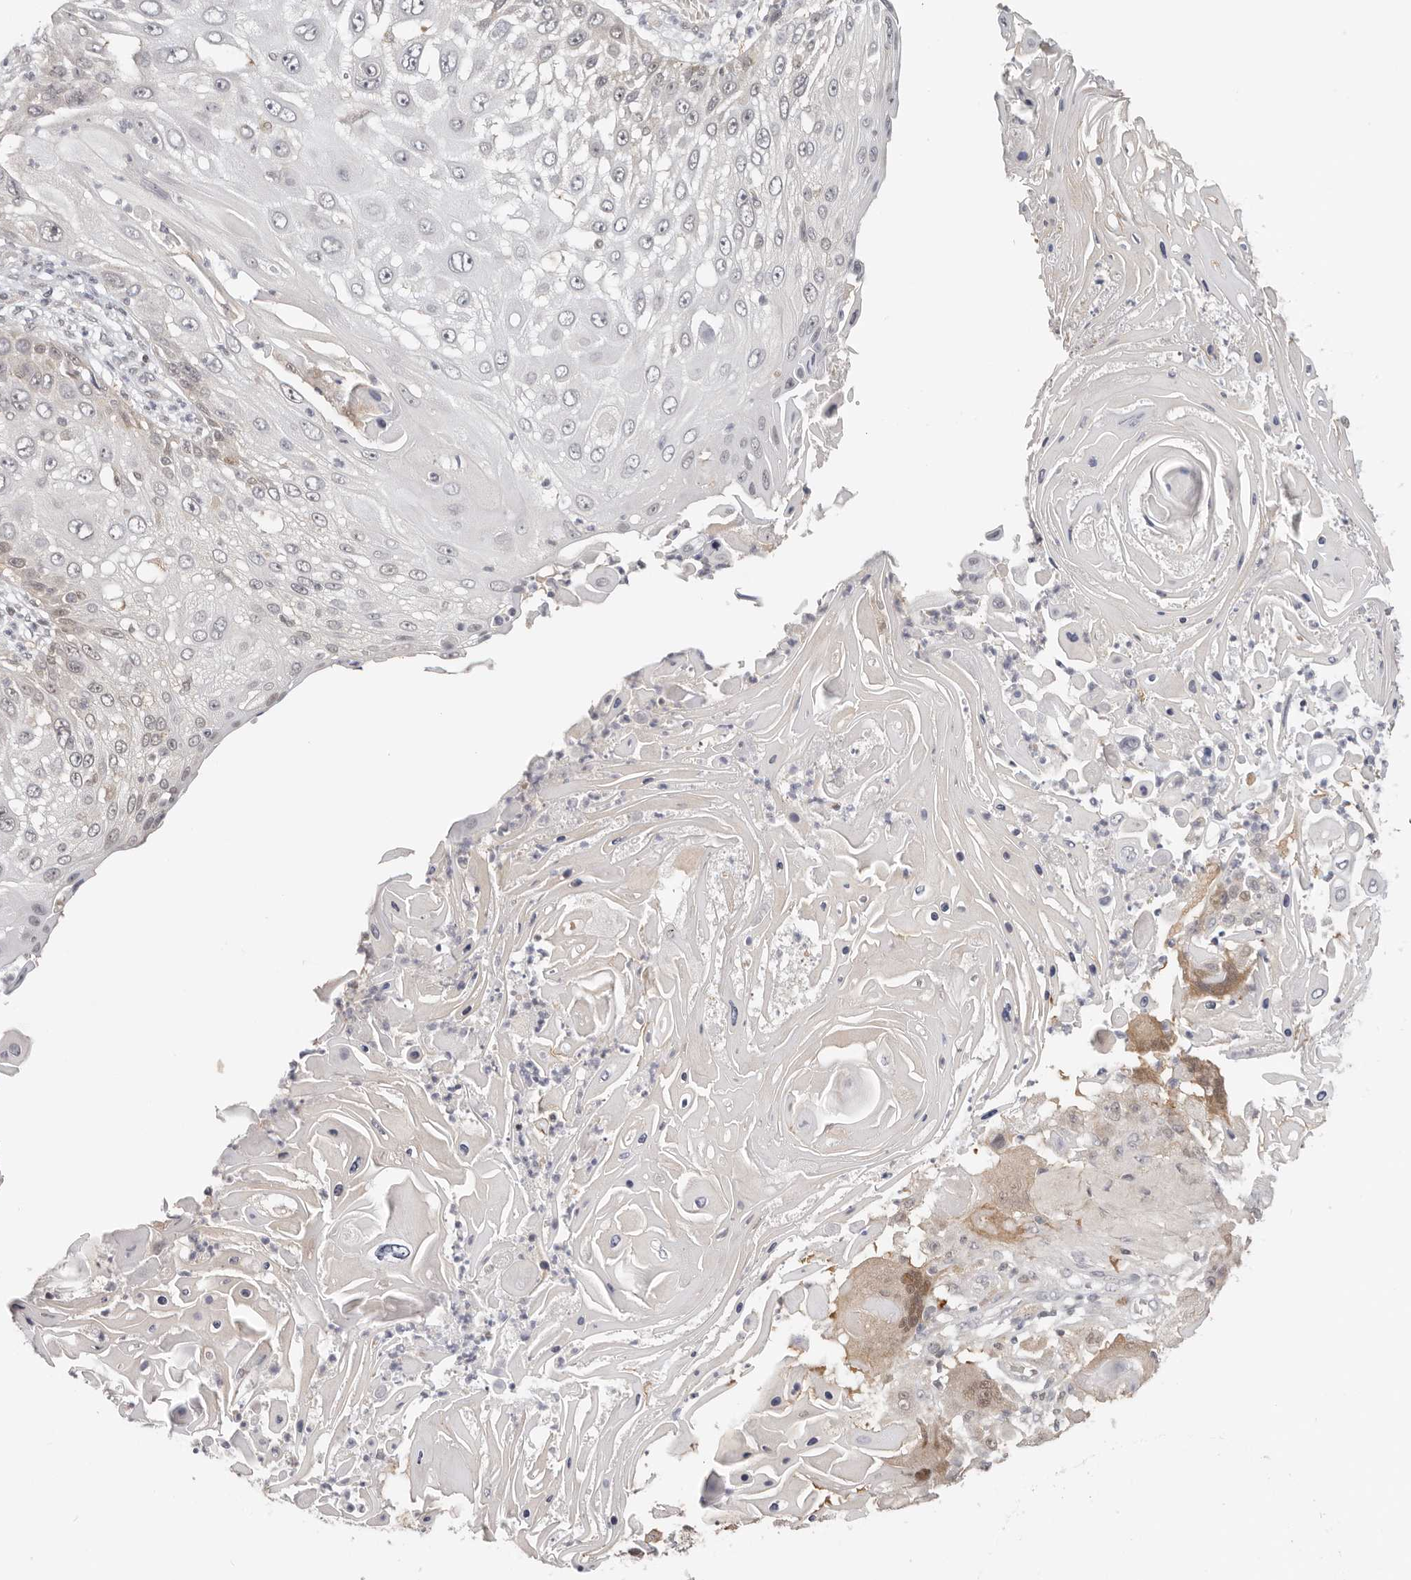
{"staining": {"intensity": "negative", "quantity": "none", "location": "none"}, "tissue": "skin cancer", "cell_type": "Tumor cells", "image_type": "cancer", "snomed": [{"axis": "morphology", "description": "Squamous cell carcinoma, NOS"}, {"axis": "topography", "description": "Skin"}], "caption": "DAB (3,3'-diaminobenzidine) immunohistochemical staining of skin cancer (squamous cell carcinoma) displays no significant staining in tumor cells. (DAB (3,3'-diaminobenzidine) immunohistochemistry visualized using brightfield microscopy, high magnification).", "gene": "LARP7", "patient": {"sex": "female", "age": 44}}